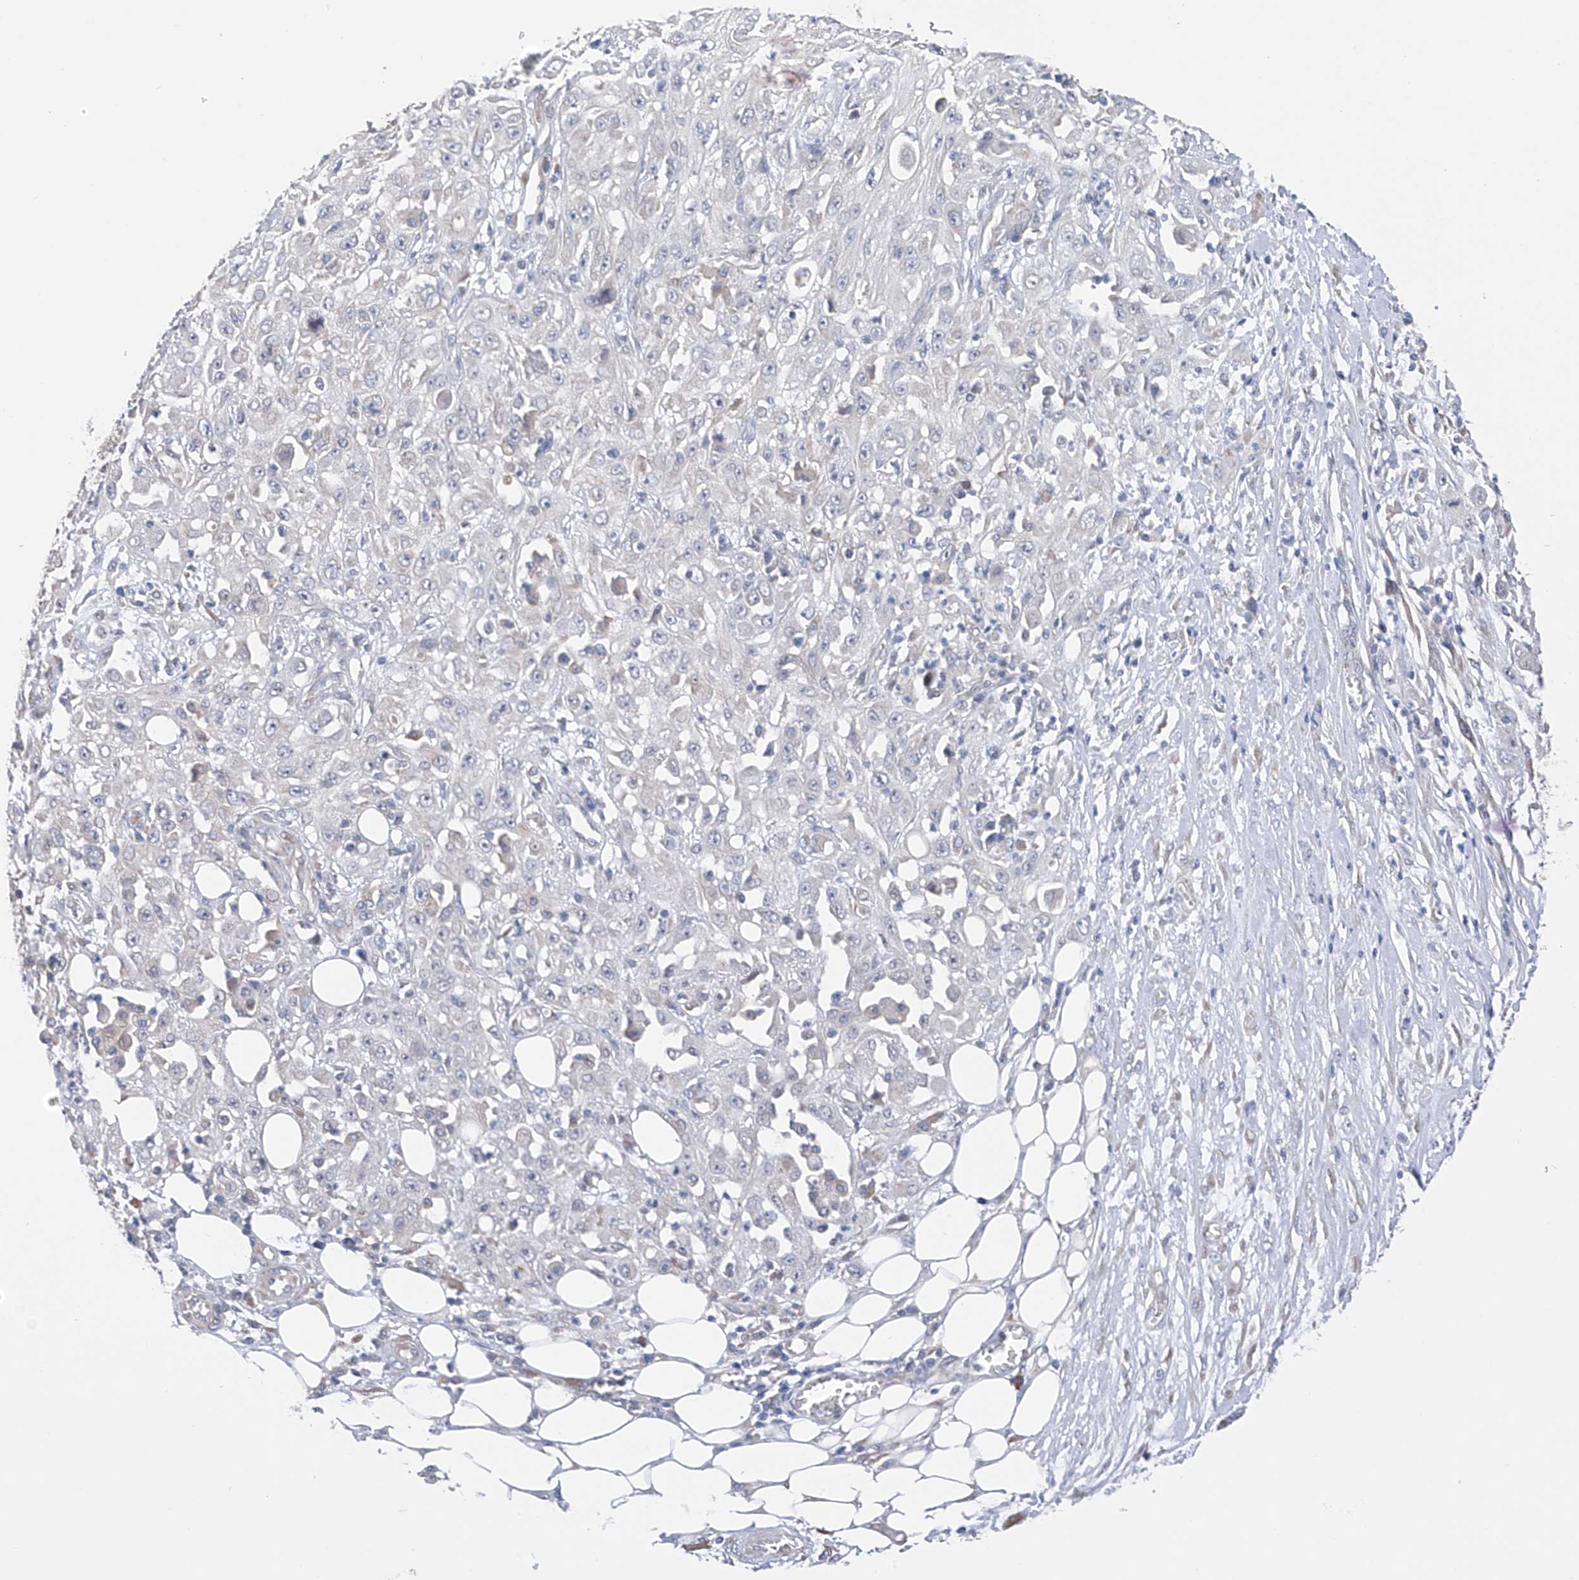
{"staining": {"intensity": "negative", "quantity": "none", "location": "none"}, "tissue": "skin cancer", "cell_type": "Tumor cells", "image_type": "cancer", "snomed": [{"axis": "morphology", "description": "Squamous cell carcinoma, NOS"}, {"axis": "morphology", "description": "Squamous cell carcinoma, metastatic, NOS"}, {"axis": "topography", "description": "Skin"}, {"axis": "topography", "description": "Lymph node"}], "caption": "Tumor cells show no significant protein staining in skin cancer. (Stains: DAB (3,3'-diaminobenzidine) immunohistochemistry (IHC) with hematoxylin counter stain, Microscopy: brightfield microscopy at high magnification).", "gene": "REC8", "patient": {"sex": "male", "age": 75}}